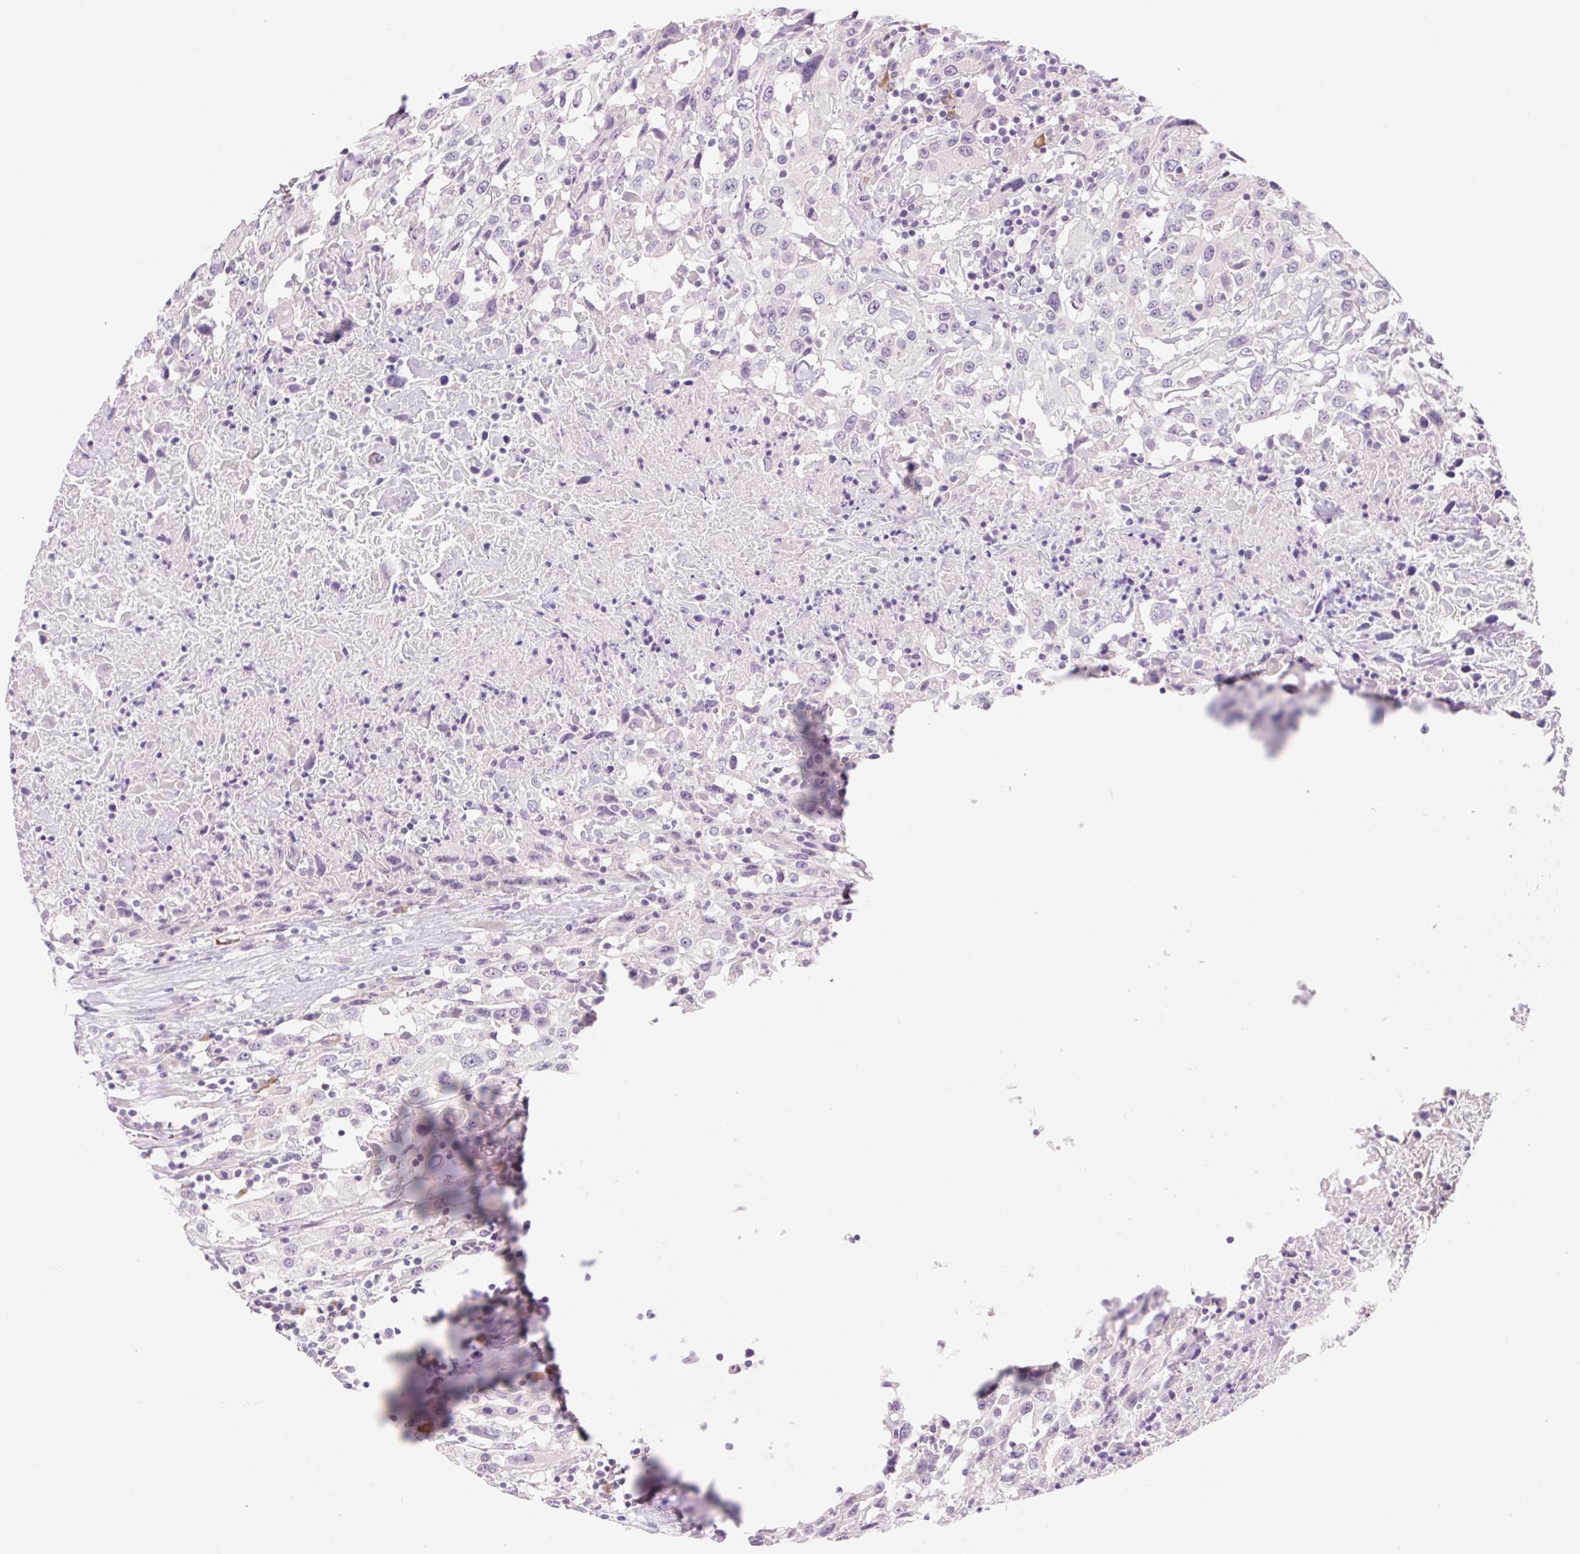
{"staining": {"intensity": "negative", "quantity": "none", "location": "none"}, "tissue": "urothelial cancer", "cell_type": "Tumor cells", "image_type": "cancer", "snomed": [{"axis": "morphology", "description": "Urothelial carcinoma, High grade"}, {"axis": "topography", "description": "Urinary bladder"}], "caption": "High-grade urothelial carcinoma was stained to show a protein in brown. There is no significant expression in tumor cells.", "gene": "CELF6", "patient": {"sex": "male", "age": 61}}